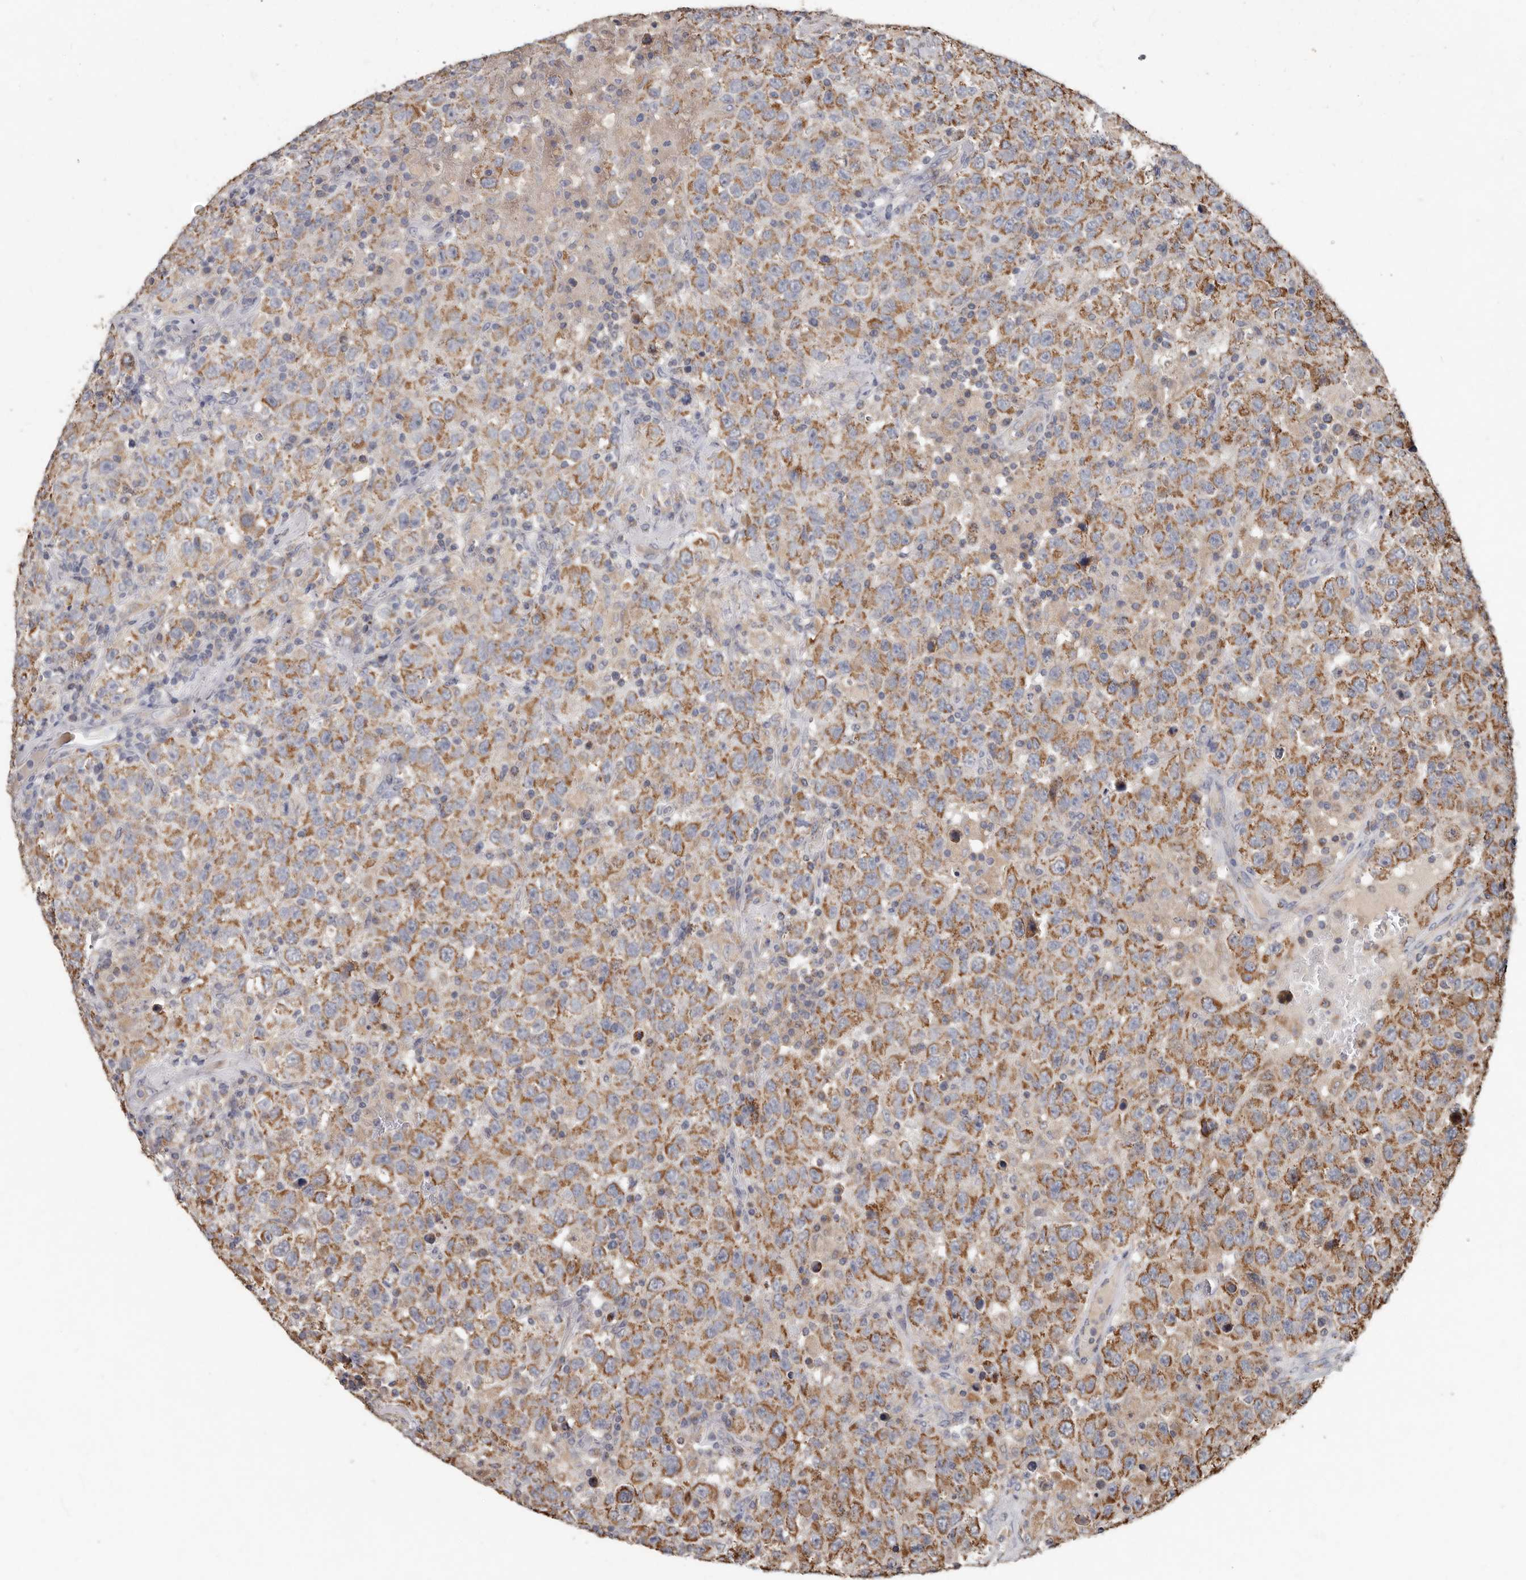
{"staining": {"intensity": "moderate", "quantity": ">75%", "location": "cytoplasmic/membranous"}, "tissue": "testis cancer", "cell_type": "Tumor cells", "image_type": "cancer", "snomed": [{"axis": "morphology", "description": "Seminoma, NOS"}, {"axis": "topography", "description": "Testis"}], "caption": "About >75% of tumor cells in seminoma (testis) show moderate cytoplasmic/membranous protein staining as visualized by brown immunohistochemical staining.", "gene": "KIF26B", "patient": {"sex": "male", "age": 41}}